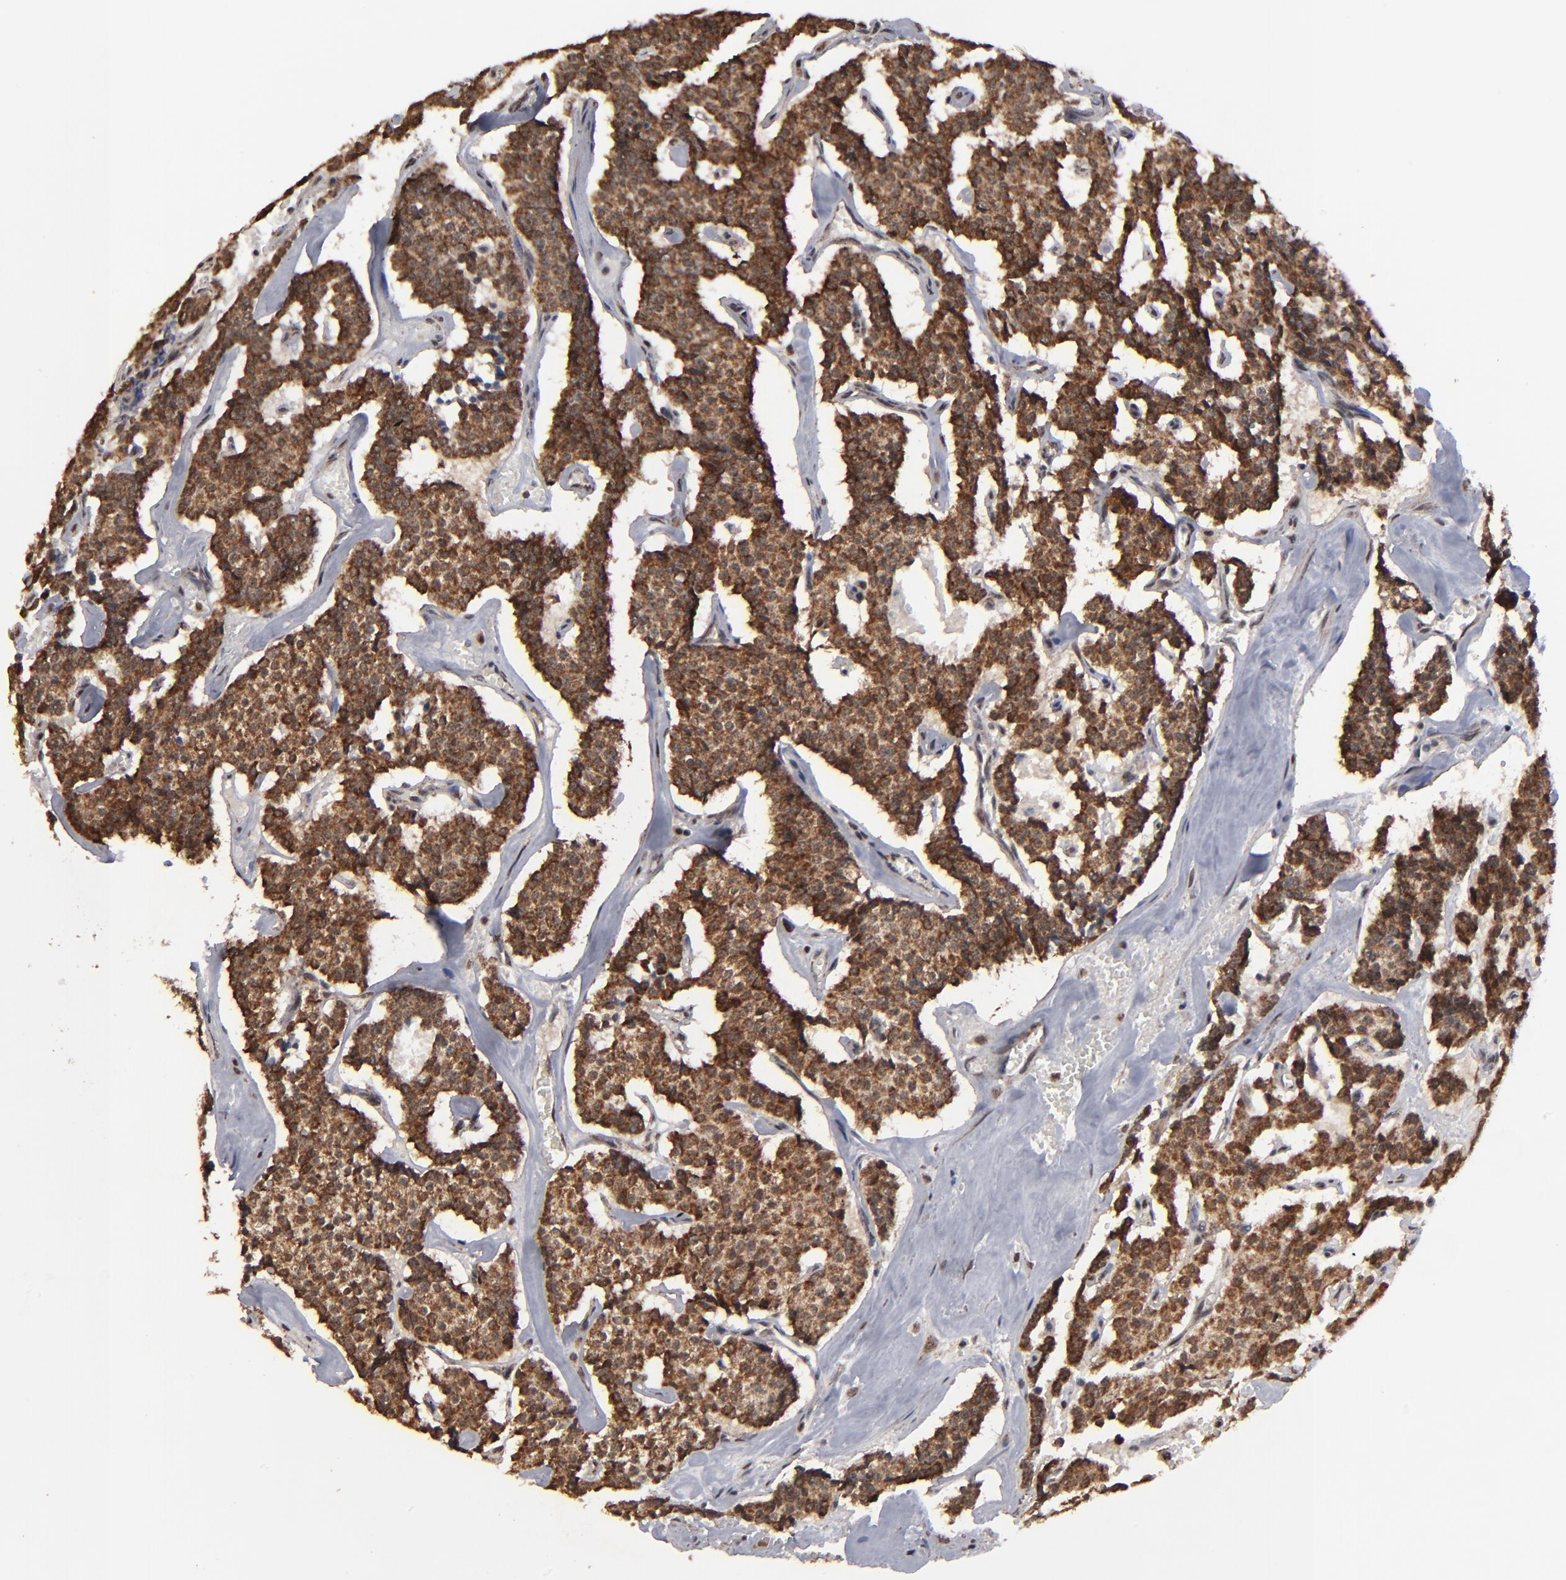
{"staining": {"intensity": "strong", "quantity": ">75%", "location": "cytoplasmic/membranous"}, "tissue": "carcinoid", "cell_type": "Tumor cells", "image_type": "cancer", "snomed": [{"axis": "morphology", "description": "Carcinoid, malignant, NOS"}, {"axis": "topography", "description": "Bronchus"}], "caption": "Carcinoid stained for a protein (brown) reveals strong cytoplasmic/membranous positive positivity in approximately >75% of tumor cells.", "gene": "BNIP3", "patient": {"sex": "male", "age": 55}}